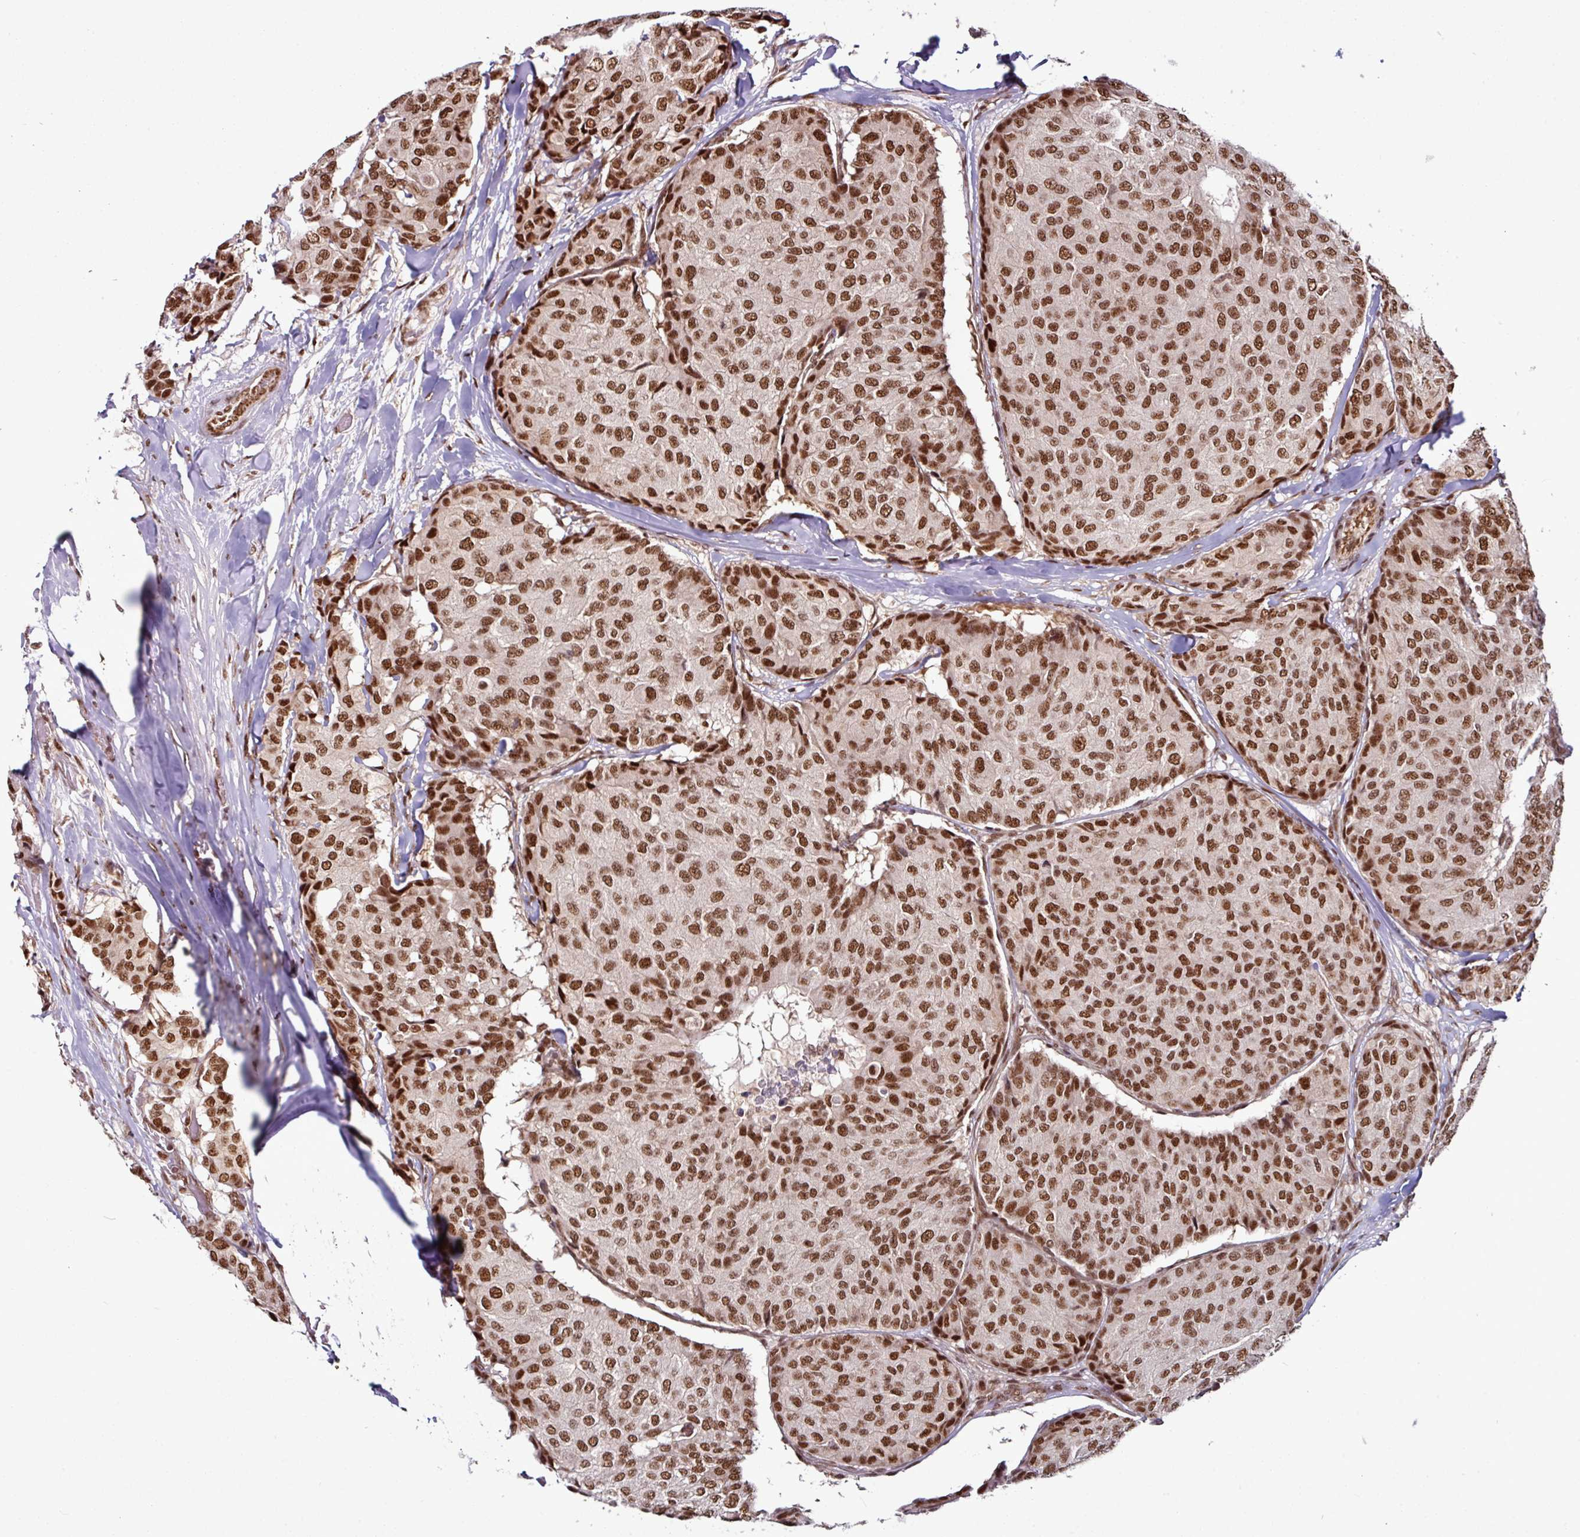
{"staining": {"intensity": "strong", "quantity": ">75%", "location": "nuclear"}, "tissue": "breast cancer", "cell_type": "Tumor cells", "image_type": "cancer", "snomed": [{"axis": "morphology", "description": "Duct carcinoma"}, {"axis": "topography", "description": "Breast"}], "caption": "Breast invasive ductal carcinoma was stained to show a protein in brown. There is high levels of strong nuclear staining in approximately >75% of tumor cells. The staining is performed using DAB (3,3'-diaminobenzidine) brown chromogen to label protein expression. The nuclei are counter-stained blue using hematoxylin.", "gene": "MORF4L2", "patient": {"sex": "female", "age": 75}}